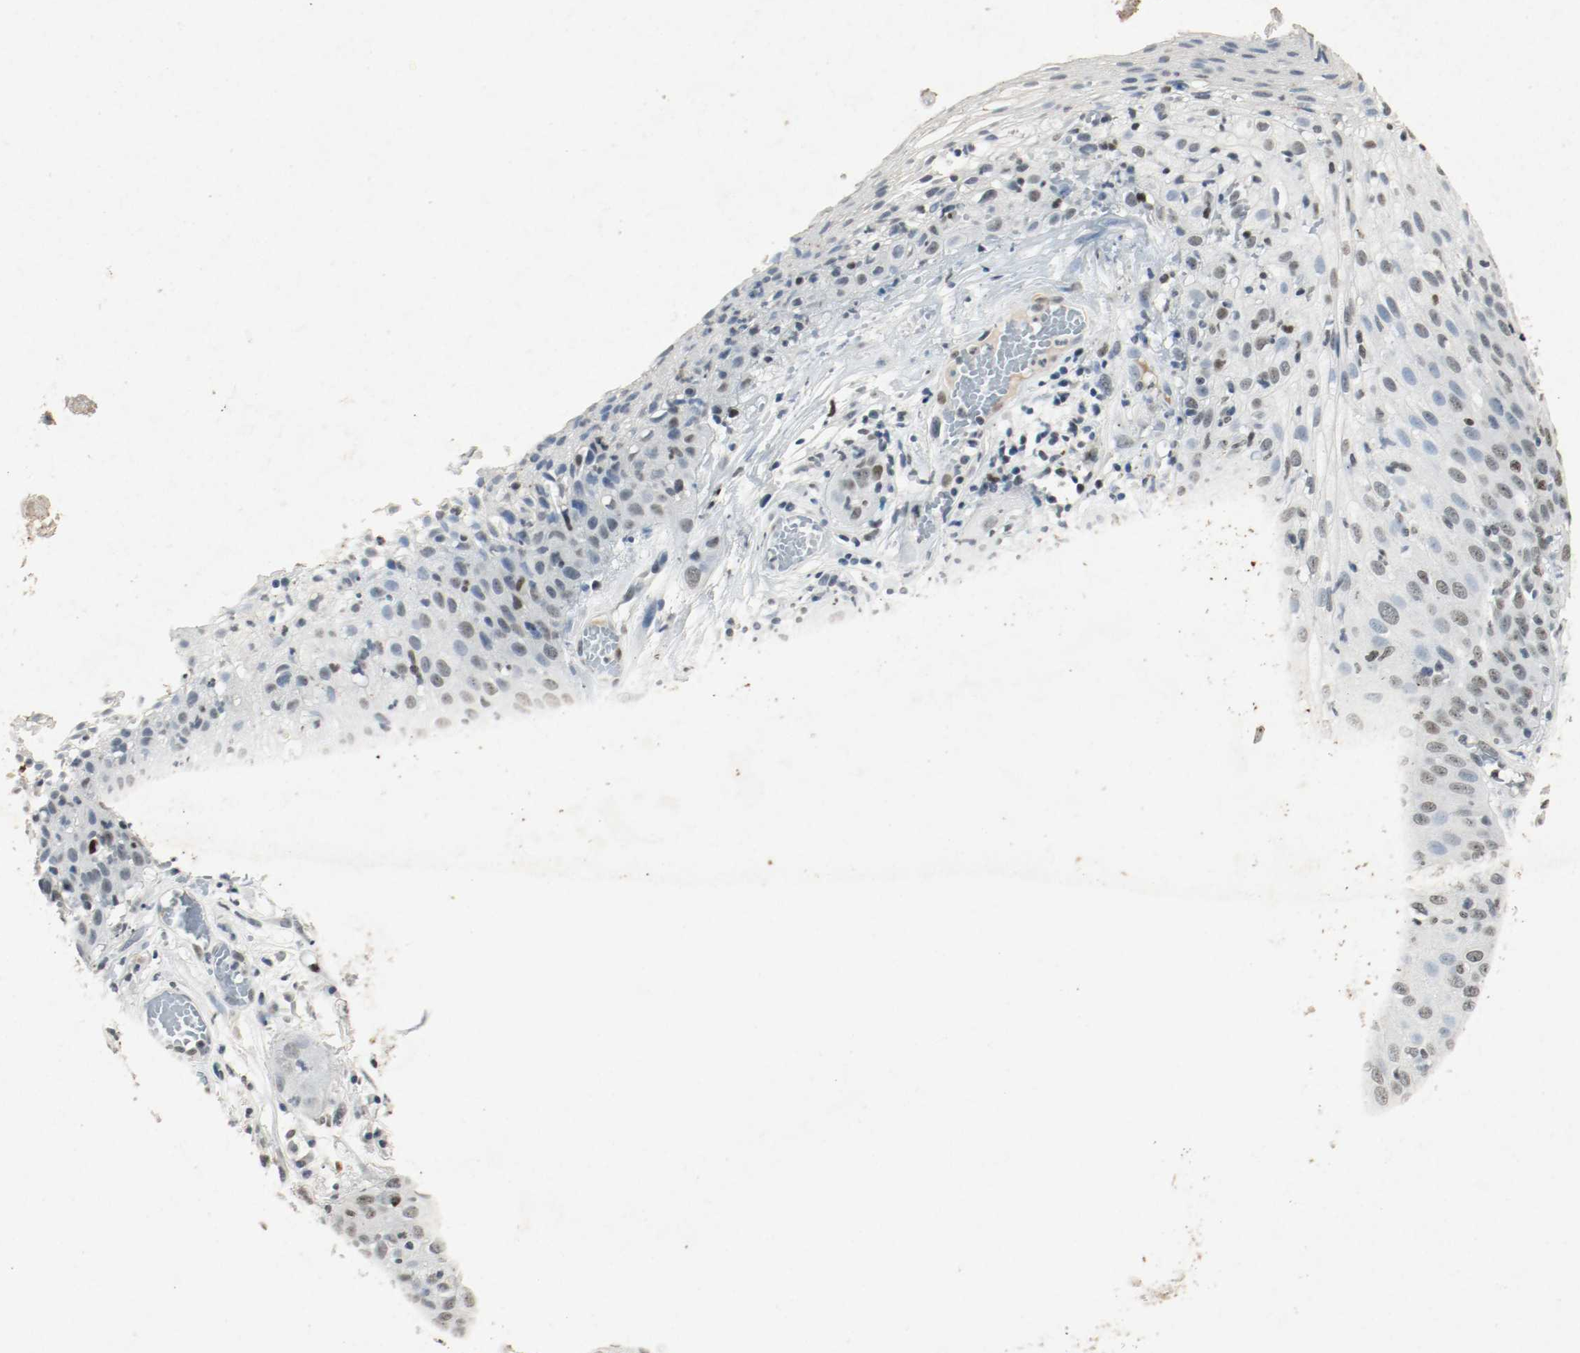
{"staining": {"intensity": "weak", "quantity": ">75%", "location": "nuclear"}, "tissue": "skin cancer", "cell_type": "Tumor cells", "image_type": "cancer", "snomed": [{"axis": "morphology", "description": "Squamous cell carcinoma, NOS"}, {"axis": "topography", "description": "Skin"}], "caption": "Brown immunohistochemical staining in squamous cell carcinoma (skin) demonstrates weak nuclear positivity in about >75% of tumor cells.", "gene": "DNMT1", "patient": {"sex": "male", "age": 65}}